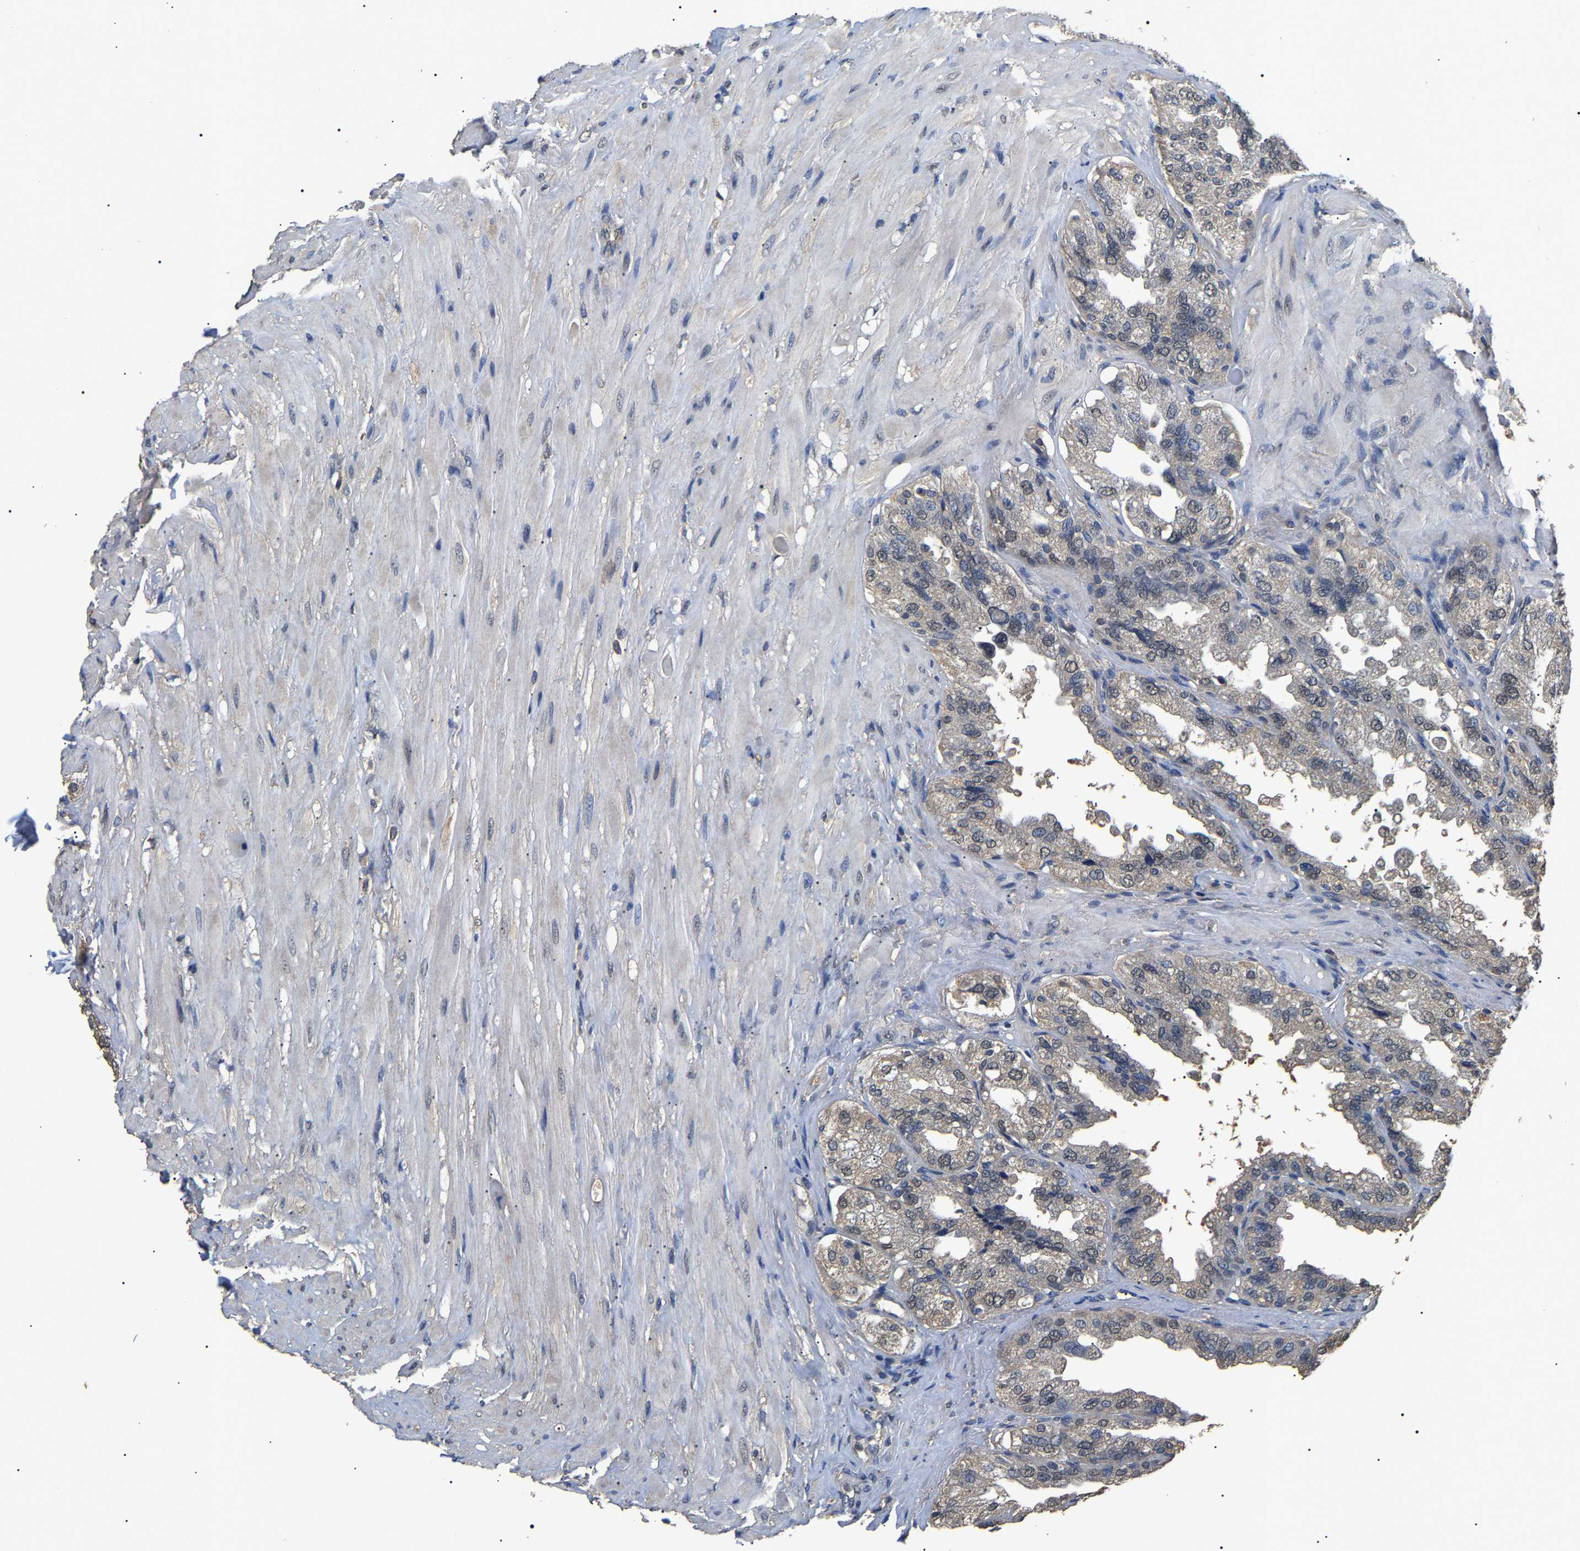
{"staining": {"intensity": "weak", "quantity": "<25%", "location": "nuclear"}, "tissue": "seminal vesicle", "cell_type": "Glandular cells", "image_type": "normal", "snomed": [{"axis": "morphology", "description": "Normal tissue, NOS"}, {"axis": "topography", "description": "Seminal veicle"}], "caption": "Immunohistochemistry of benign human seminal vesicle exhibits no staining in glandular cells. The staining is performed using DAB brown chromogen with nuclei counter-stained in using hematoxylin.", "gene": "PSMD8", "patient": {"sex": "male", "age": 68}}